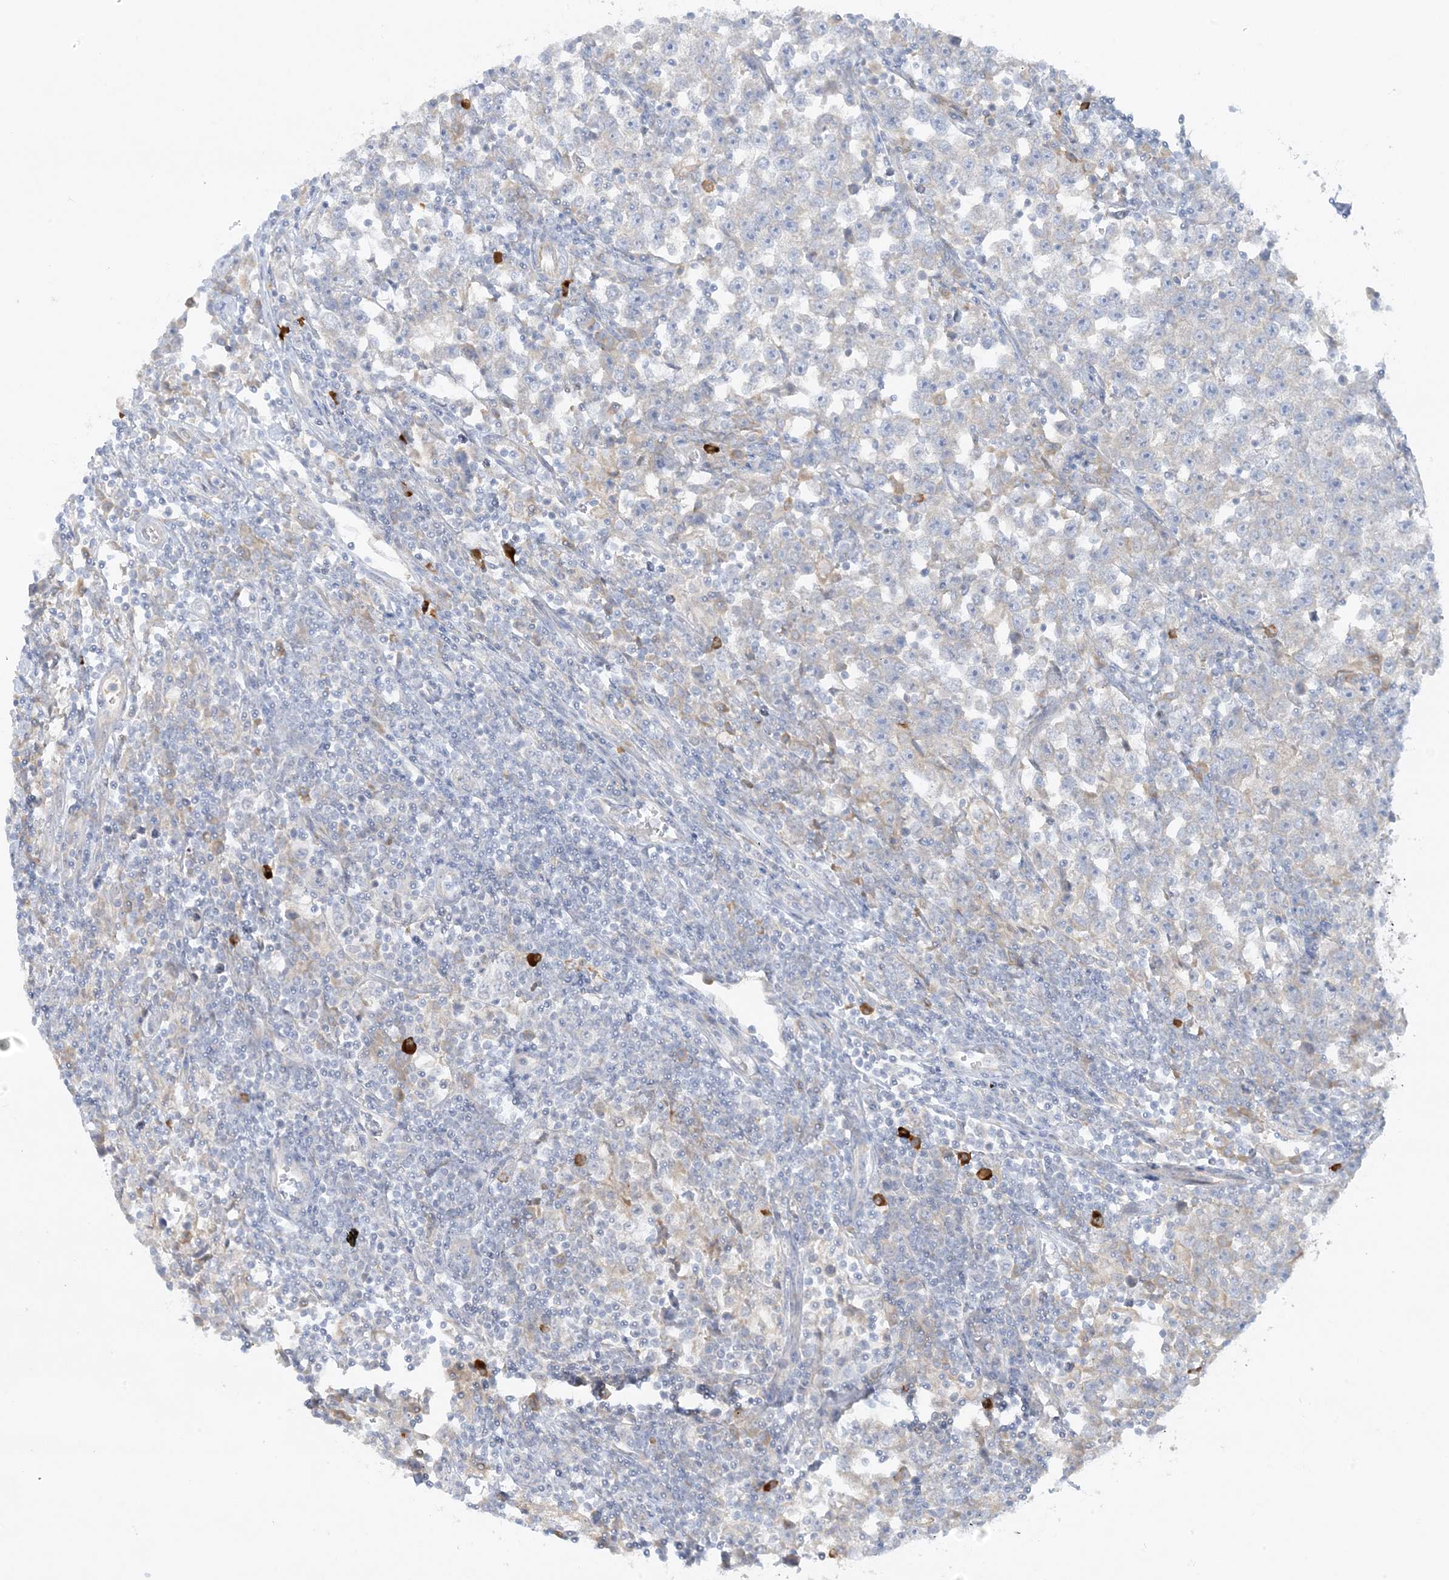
{"staining": {"intensity": "negative", "quantity": "none", "location": "none"}, "tissue": "testis cancer", "cell_type": "Tumor cells", "image_type": "cancer", "snomed": [{"axis": "morphology", "description": "Normal tissue, NOS"}, {"axis": "morphology", "description": "Seminoma, NOS"}, {"axis": "topography", "description": "Testis"}], "caption": "High magnification brightfield microscopy of testis cancer stained with DAB (brown) and counterstained with hematoxylin (blue): tumor cells show no significant staining.", "gene": "THADA", "patient": {"sex": "male", "age": 43}}